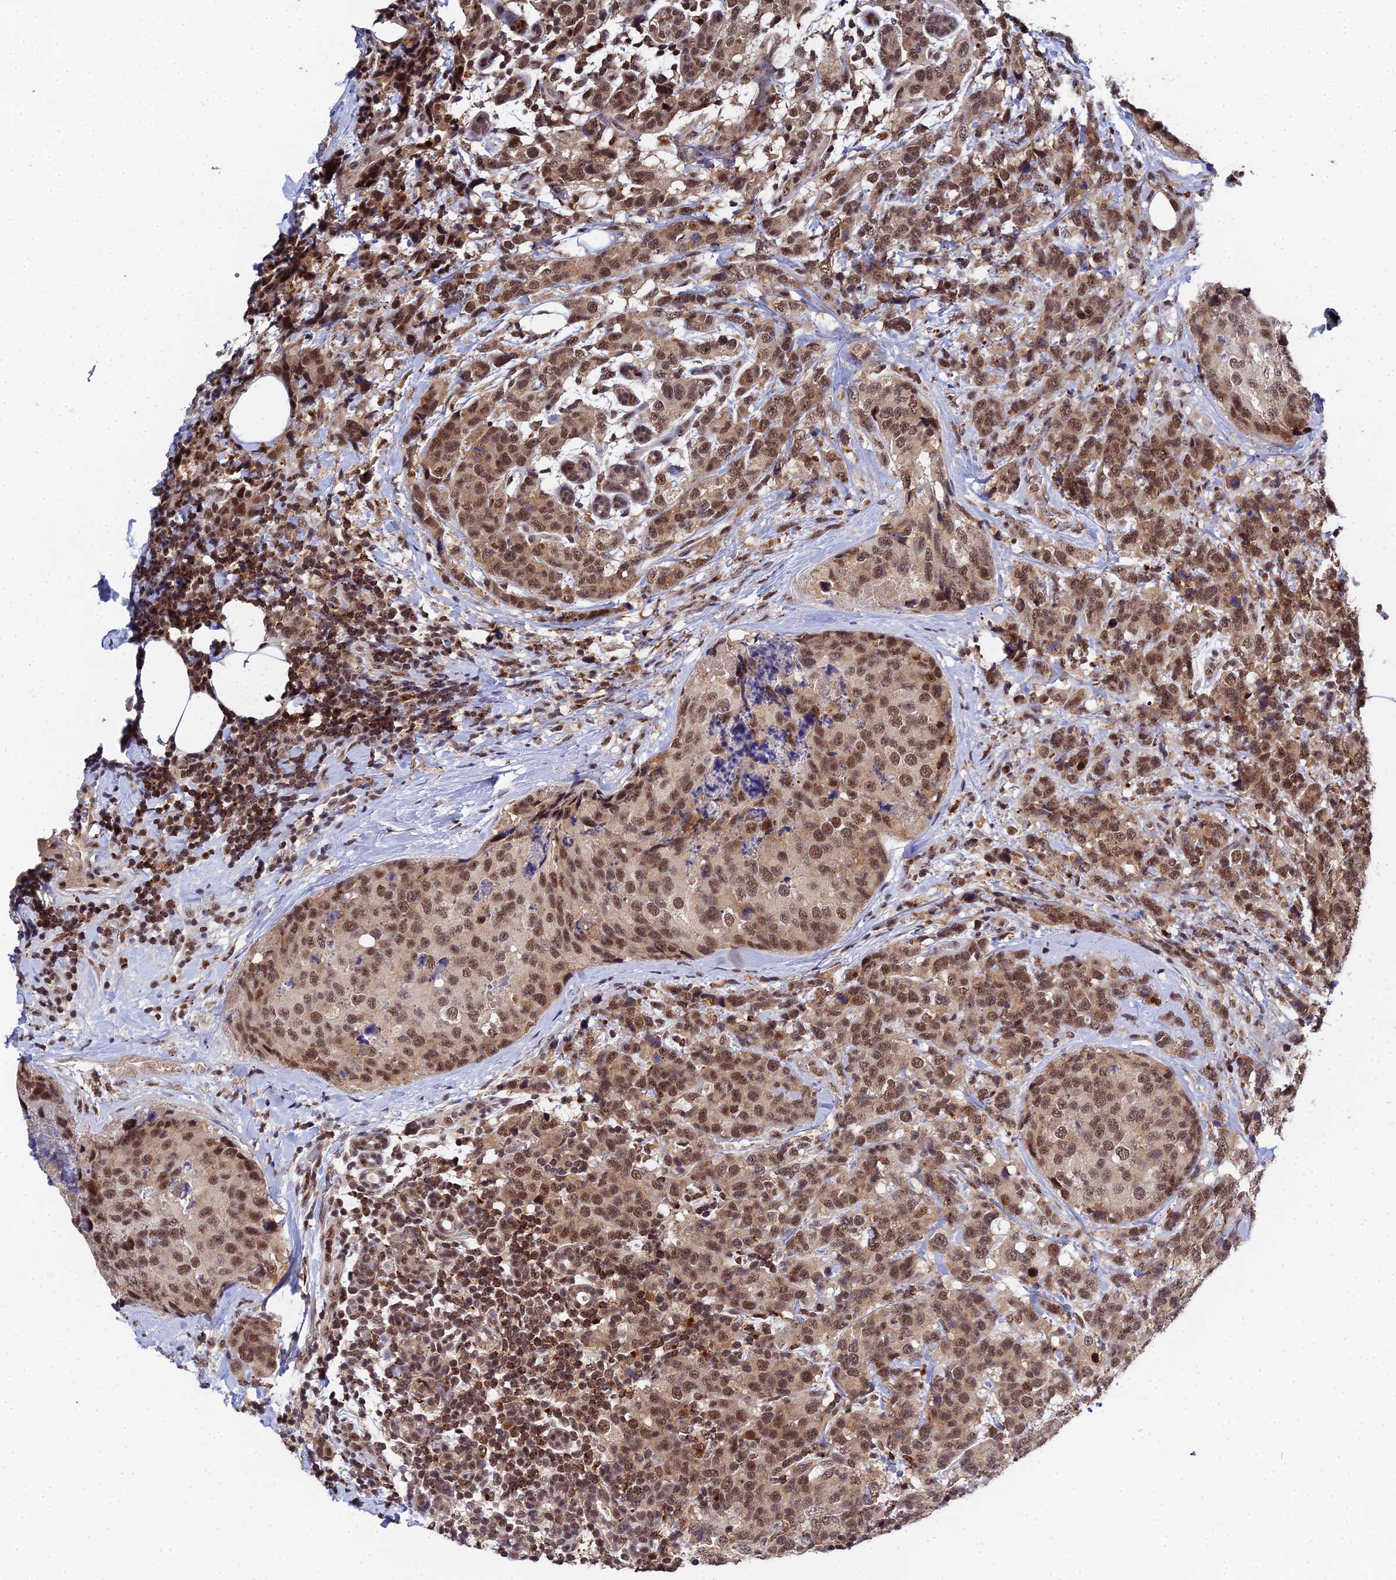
{"staining": {"intensity": "moderate", "quantity": ">75%", "location": "cytoplasmic/membranous,nuclear"}, "tissue": "breast cancer", "cell_type": "Tumor cells", "image_type": "cancer", "snomed": [{"axis": "morphology", "description": "Lobular carcinoma"}, {"axis": "topography", "description": "Breast"}], "caption": "A high-resolution histopathology image shows immunohistochemistry (IHC) staining of breast cancer, which shows moderate cytoplasmic/membranous and nuclear positivity in approximately >75% of tumor cells.", "gene": "MAGOHB", "patient": {"sex": "female", "age": 59}}